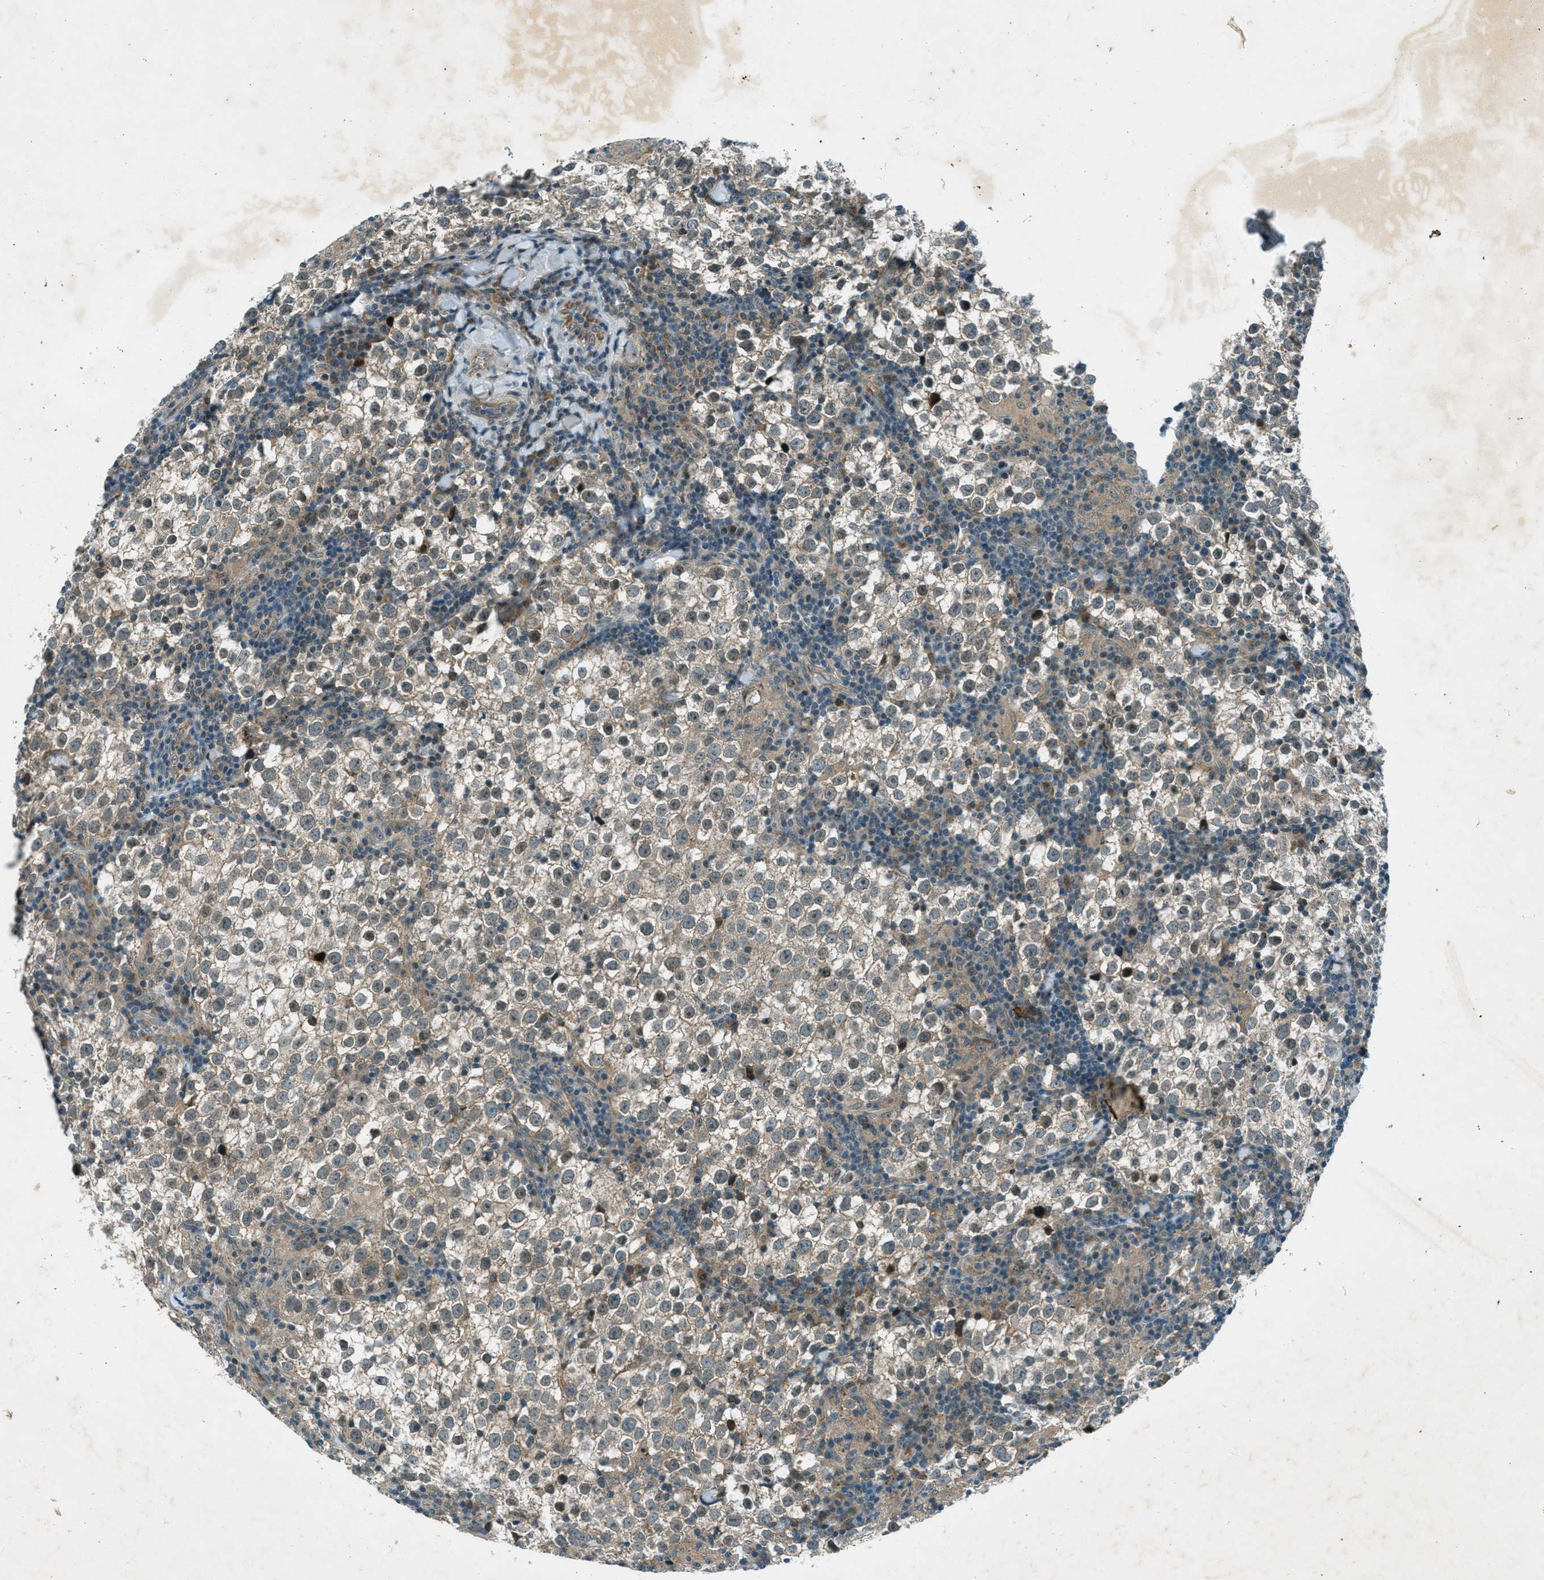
{"staining": {"intensity": "negative", "quantity": "none", "location": "none"}, "tissue": "testis cancer", "cell_type": "Tumor cells", "image_type": "cancer", "snomed": [{"axis": "morphology", "description": "Seminoma, NOS"}, {"axis": "morphology", "description": "Carcinoma, Embryonal, NOS"}, {"axis": "topography", "description": "Testis"}], "caption": "Human seminoma (testis) stained for a protein using immunohistochemistry demonstrates no positivity in tumor cells.", "gene": "STK11", "patient": {"sex": "male", "age": 36}}